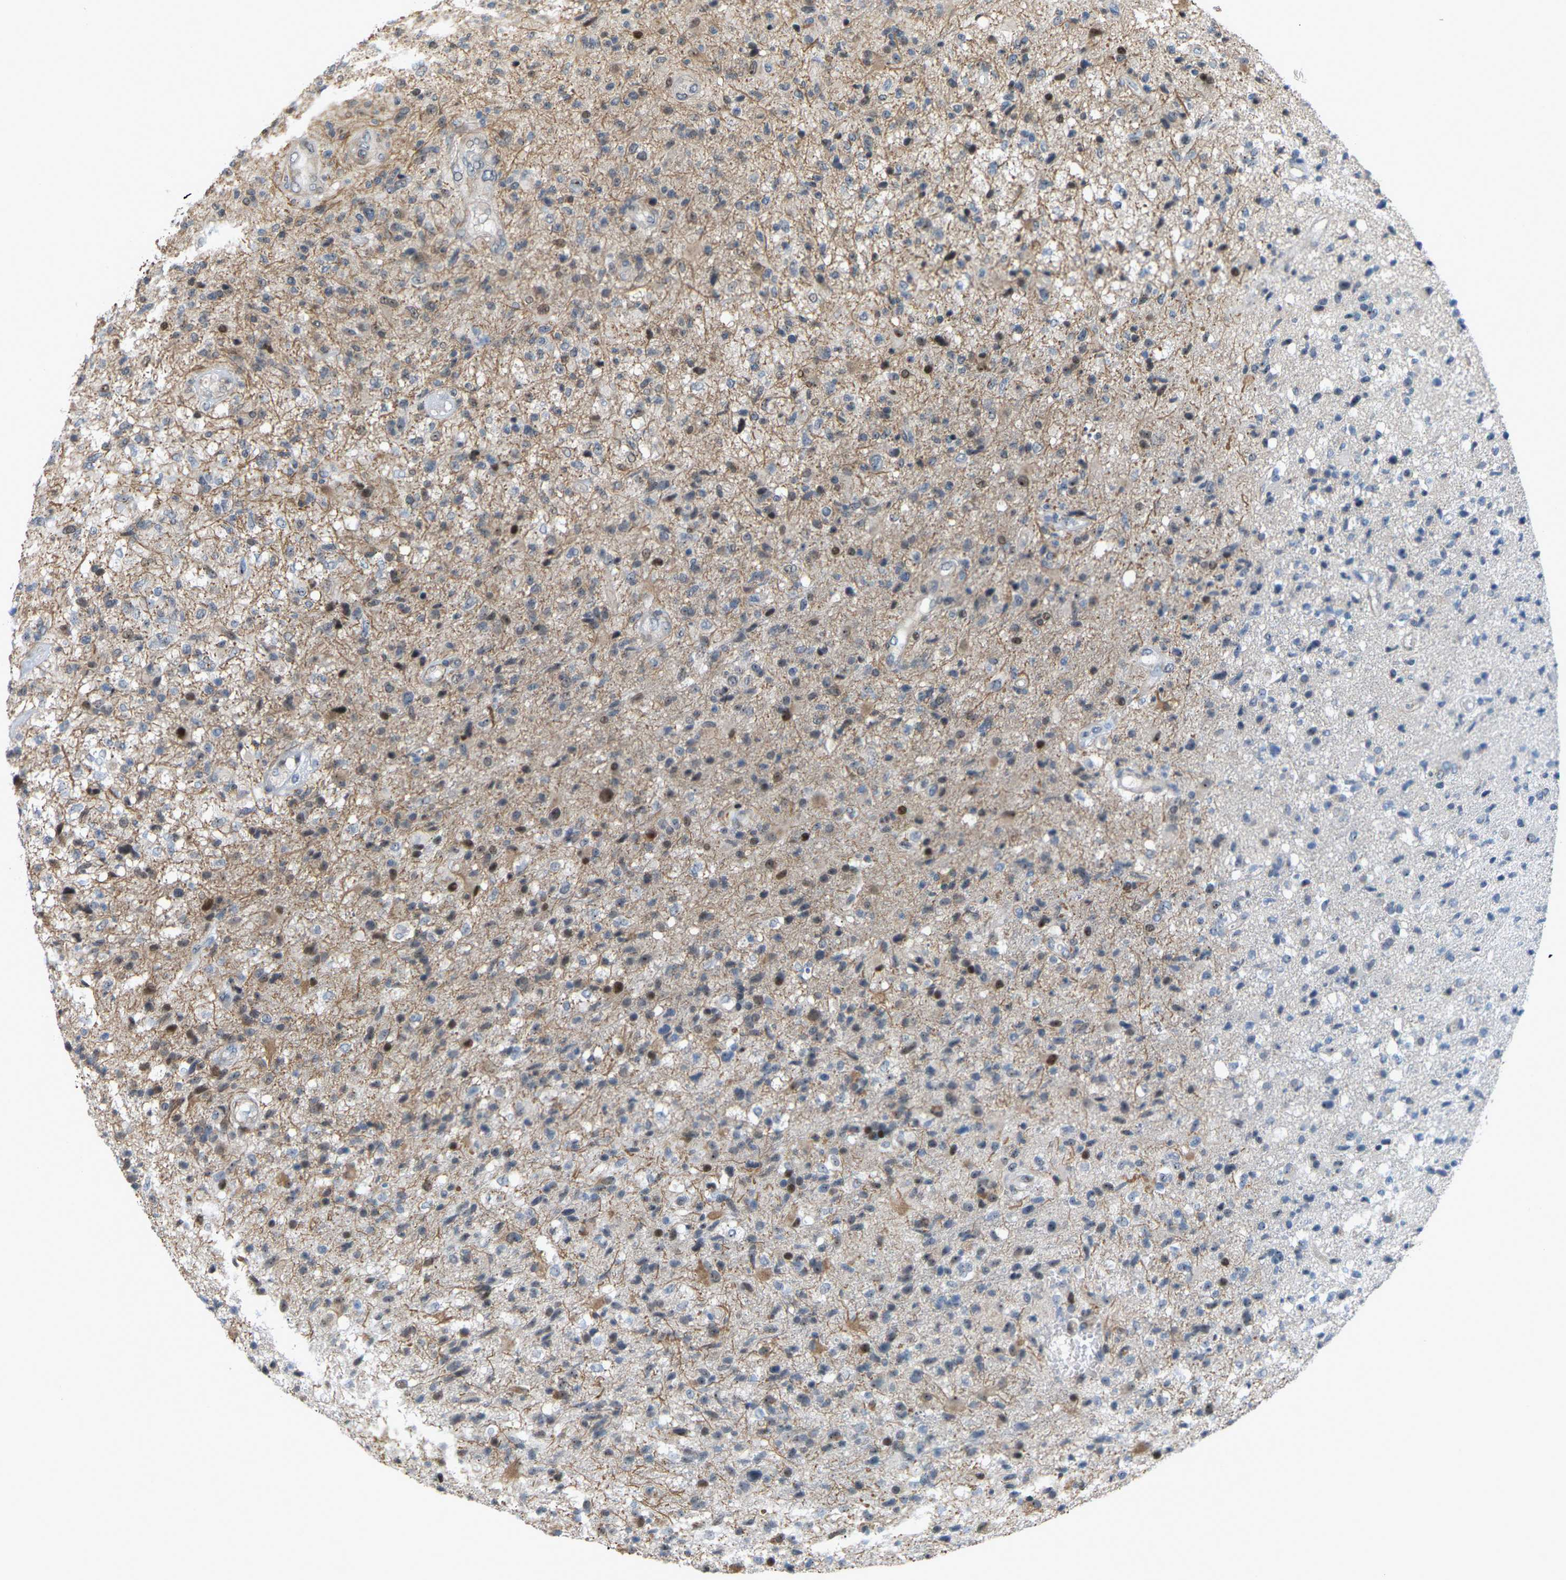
{"staining": {"intensity": "moderate", "quantity": "<25%", "location": "nuclear"}, "tissue": "glioma", "cell_type": "Tumor cells", "image_type": "cancer", "snomed": [{"axis": "morphology", "description": "Glioma, malignant, High grade"}, {"axis": "topography", "description": "Brain"}], "caption": "Glioma was stained to show a protein in brown. There is low levels of moderate nuclear staining in approximately <25% of tumor cells. The protein of interest is stained brown, and the nuclei are stained in blue (DAB IHC with brightfield microscopy, high magnification).", "gene": "CROT", "patient": {"sex": "male", "age": 72}}